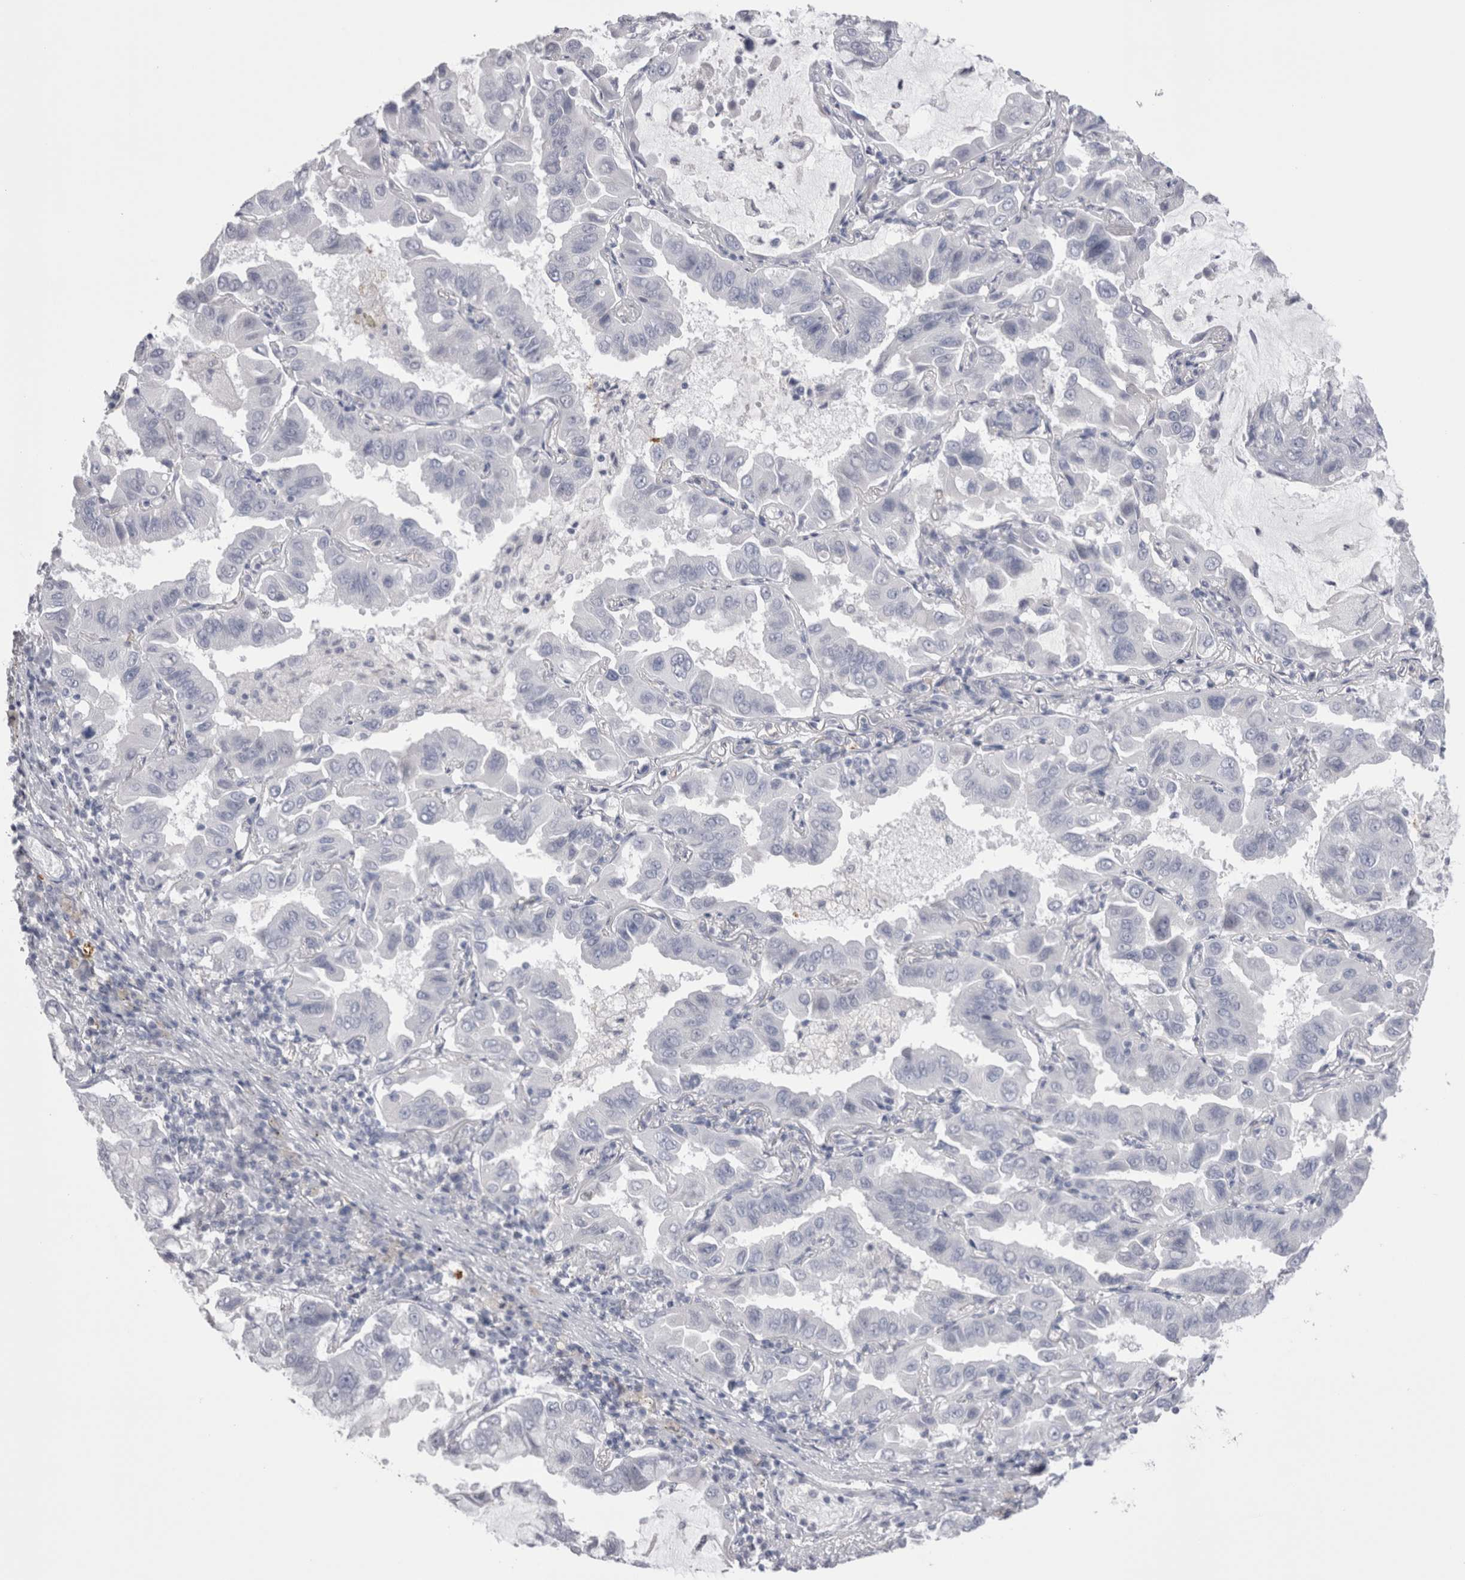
{"staining": {"intensity": "negative", "quantity": "none", "location": "none"}, "tissue": "lung cancer", "cell_type": "Tumor cells", "image_type": "cancer", "snomed": [{"axis": "morphology", "description": "Adenocarcinoma, NOS"}, {"axis": "topography", "description": "Lung"}], "caption": "Tumor cells show no significant staining in adenocarcinoma (lung).", "gene": "SUCNR1", "patient": {"sex": "male", "age": 64}}